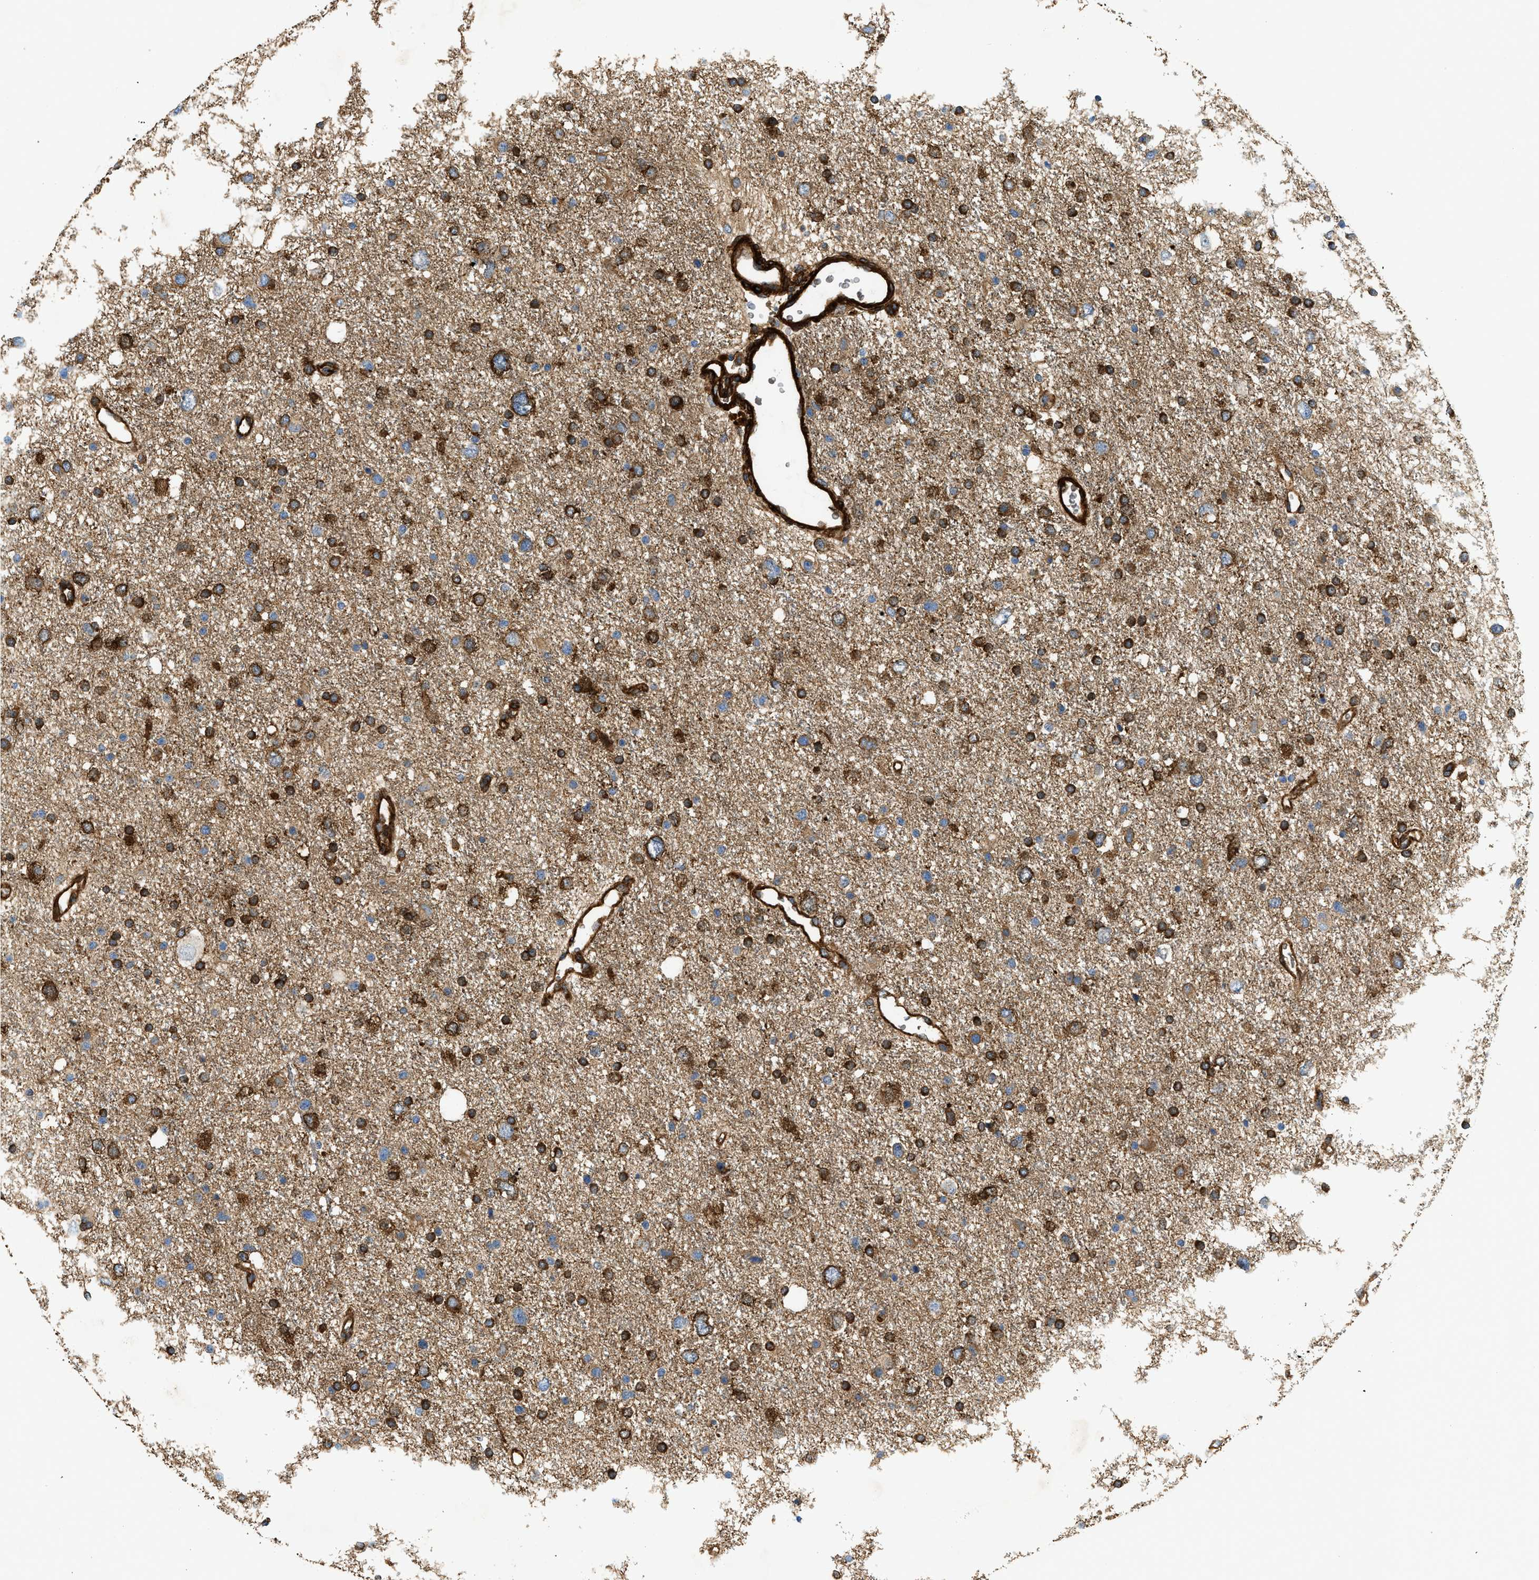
{"staining": {"intensity": "moderate", "quantity": ">75%", "location": "cytoplasmic/membranous"}, "tissue": "glioma", "cell_type": "Tumor cells", "image_type": "cancer", "snomed": [{"axis": "morphology", "description": "Glioma, malignant, Low grade"}, {"axis": "topography", "description": "Brain"}], "caption": "This image displays immunohistochemistry staining of human low-grade glioma (malignant), with medium moderate cytoplasmic/membranous expression in about >75% of tumor cells.", "gene": "HIP1", "patient": {"sex": "female", "age": 37}}